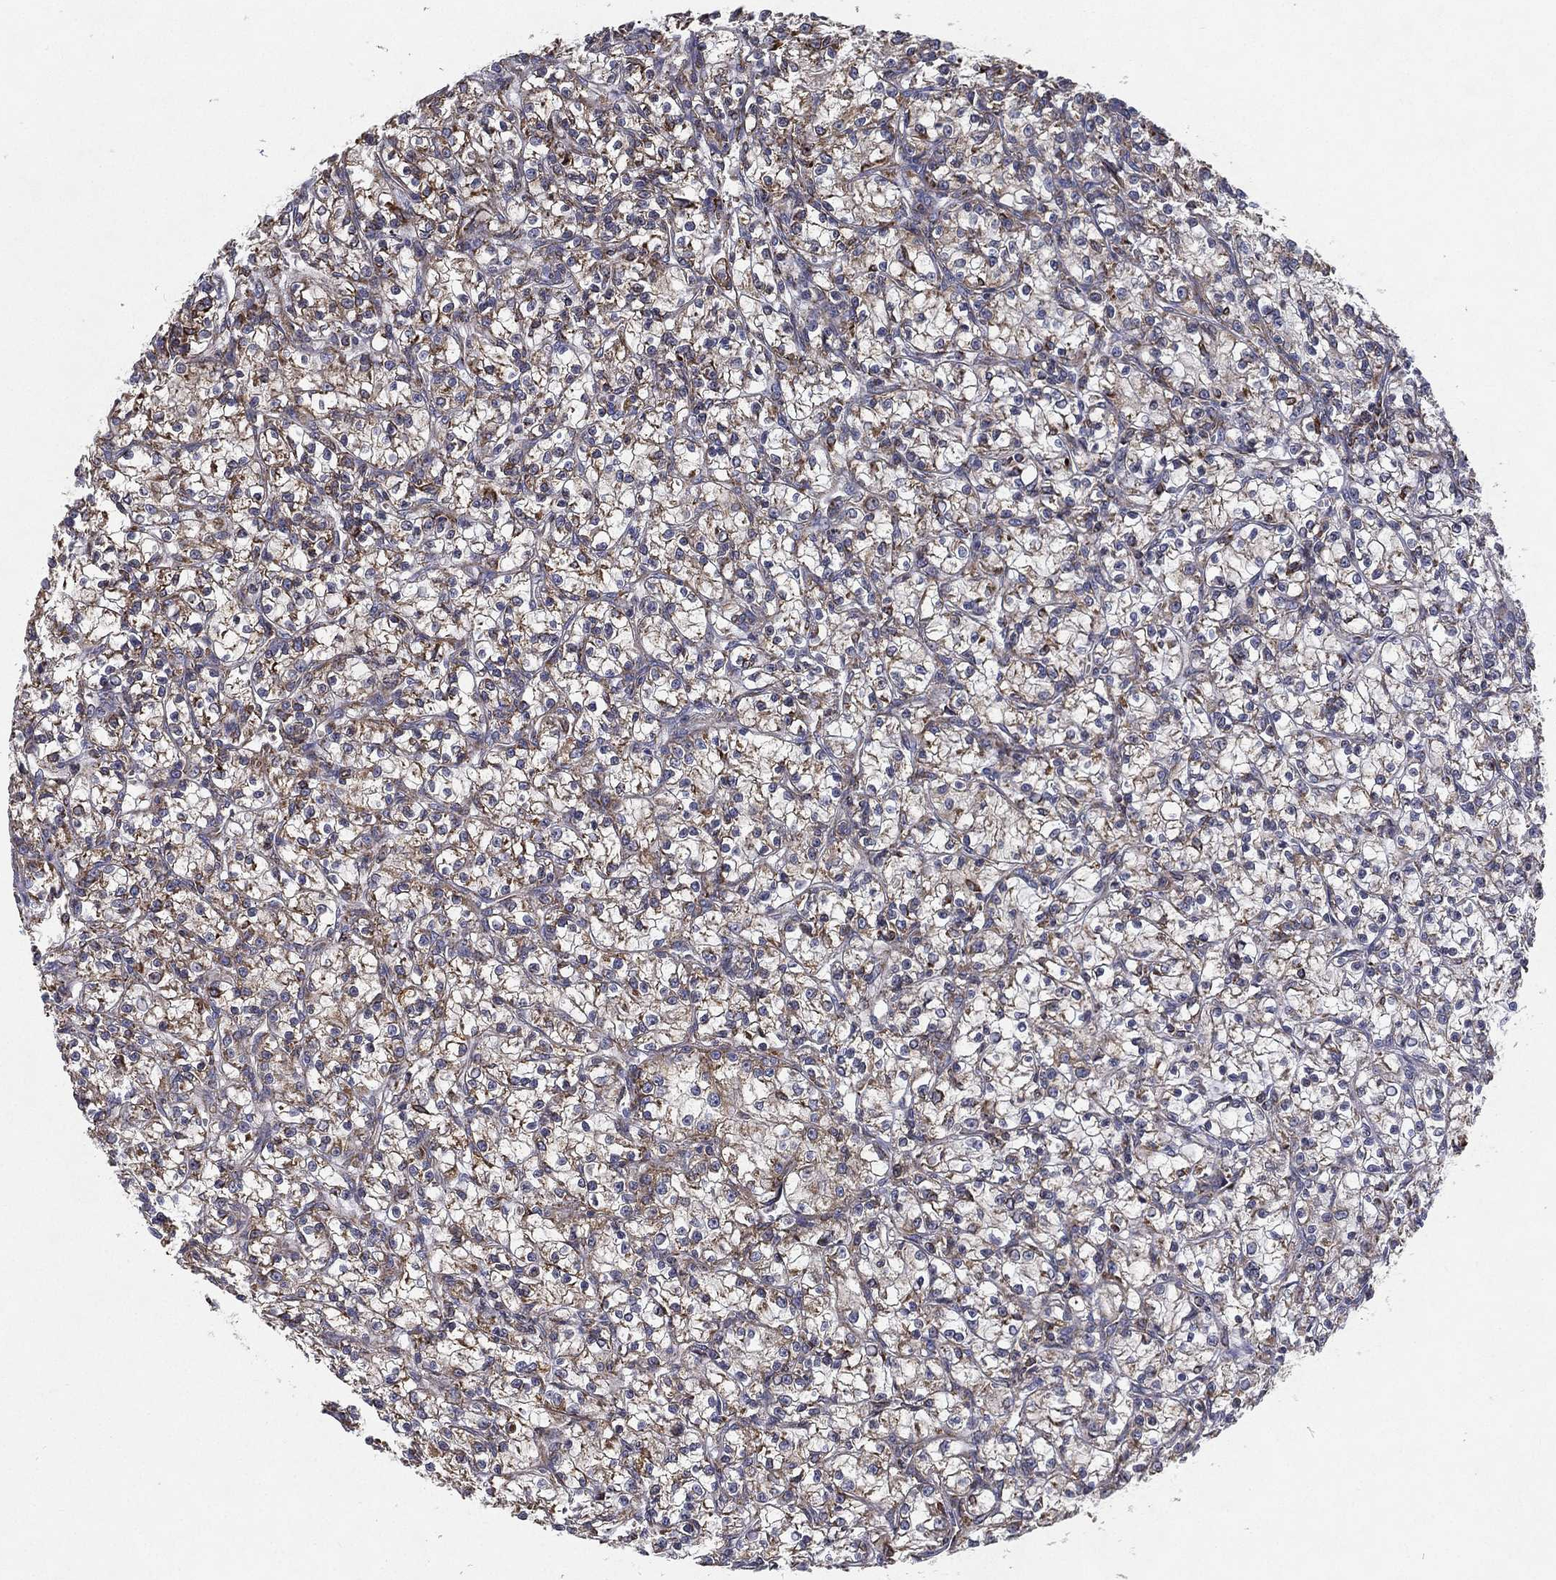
{"staining": {"intensity": "moderate", "quantity": "<25%", "location": "cytoplasmic/membranous"}, "tissue": "renal cancer", "cell_type": "Tumor cells", "image_type": "cancer", "snomed": [{"axis": "morphology", "description": "Adenocarcinoma, NOS"}, {"axis": "topography", "description": "Kidney"}], "caption": "Protein expression by immunohistochemistry shows moderate cytoplasmic/membranous expression in about <25% of tumor cells in renal adenocarcinoma.", "gene": "MT-CYB", "patient": {"sex": "female", "age": 59}}